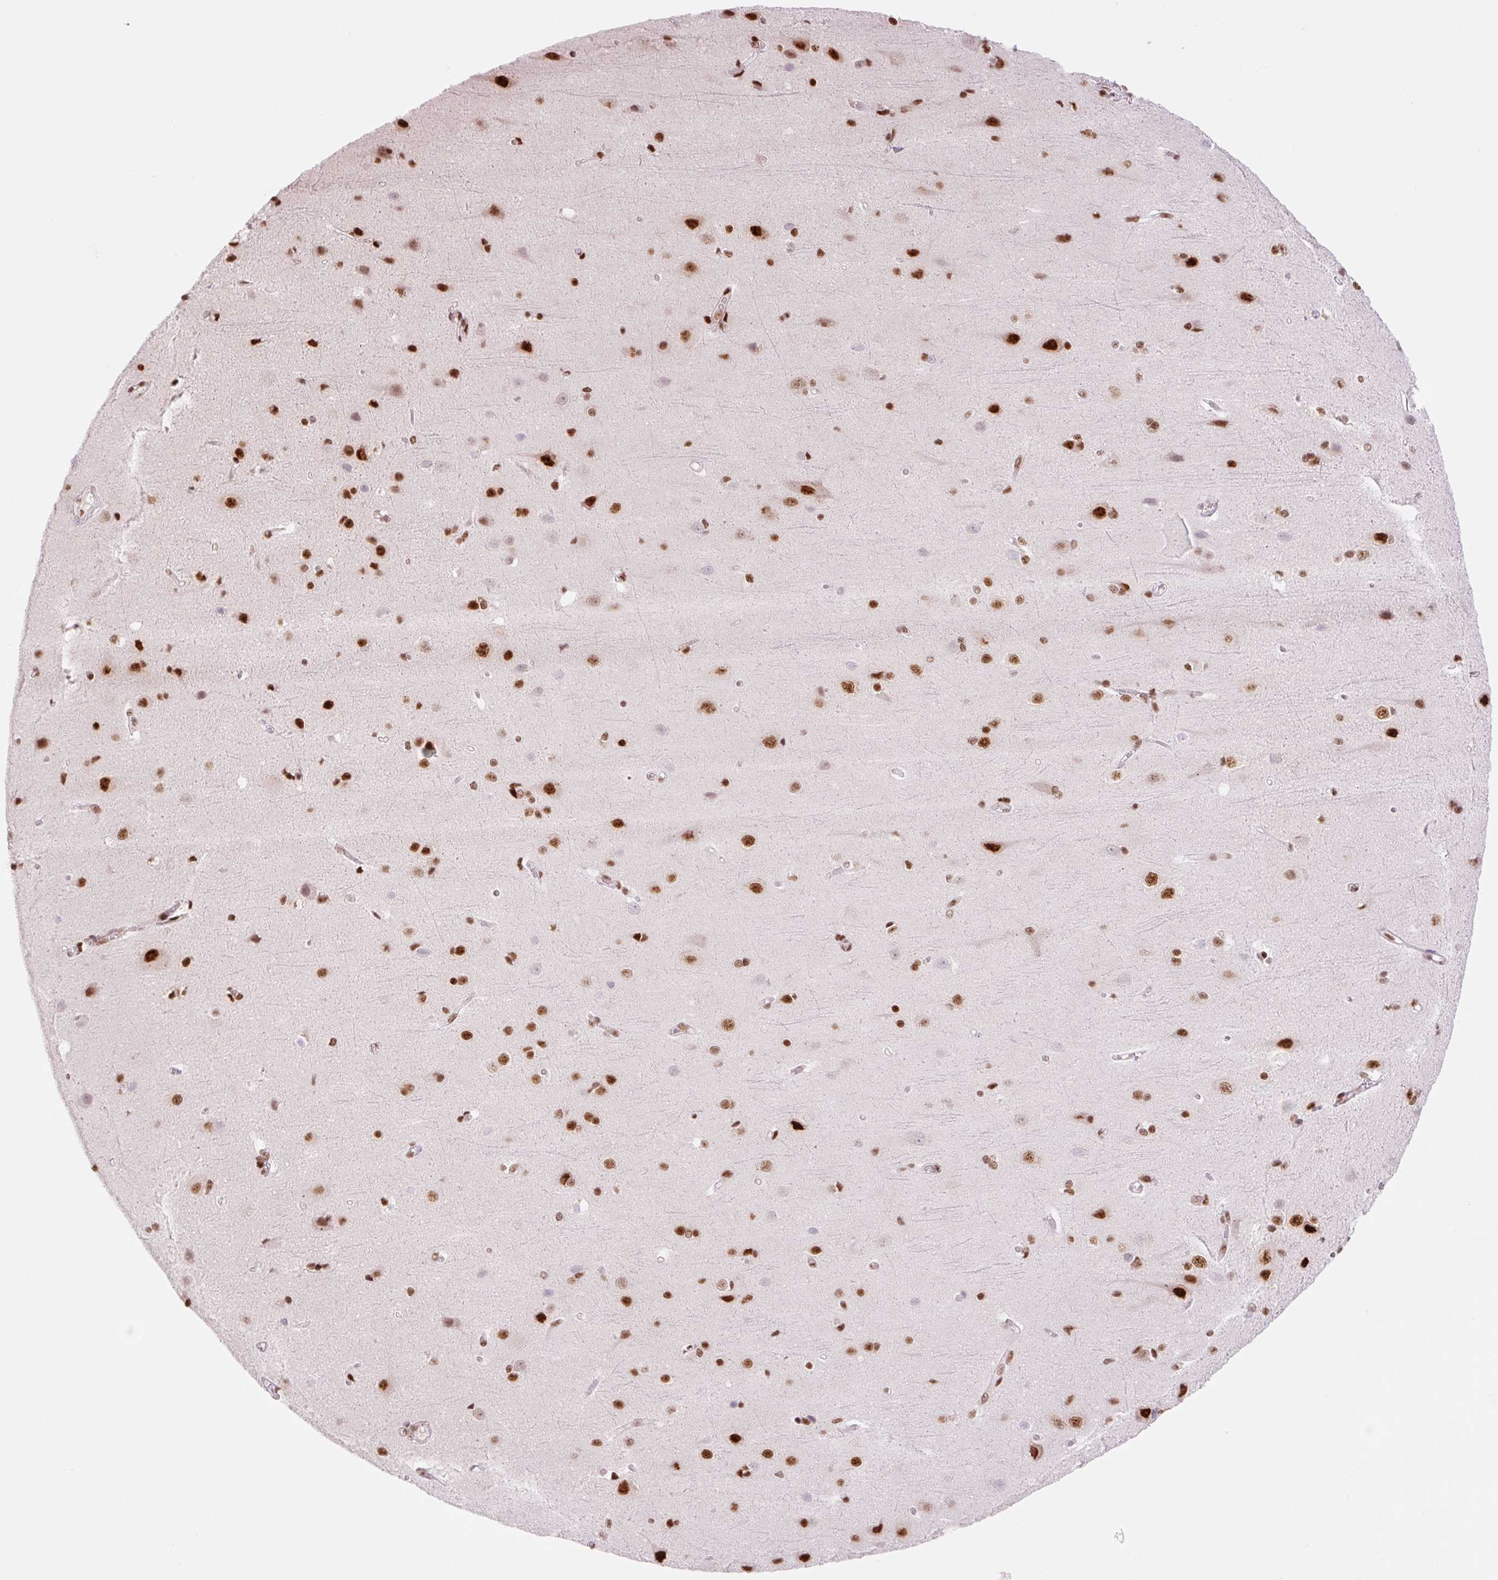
{"staining": {"intensity": "strong", "quantity": ">75%", "location": "nuclear"}, "tissue": "cerebral cortex", "cell_type": "Endothelial cells", "image_type": "normal", "snomed": [{"axis": "morphology", "description": "Normal tissue, NOS"}, {"axis": "topography", "description": "Cerebral cortex"}], "caption": "This is a photomicrograph of immunohistochemistry (IHC) staining of benign cerebral cortex, which shows strong staining in the nuclear of endothelial cells.", "gene": "PRDM11", "patient": {"sex": "male", "age": 37}}